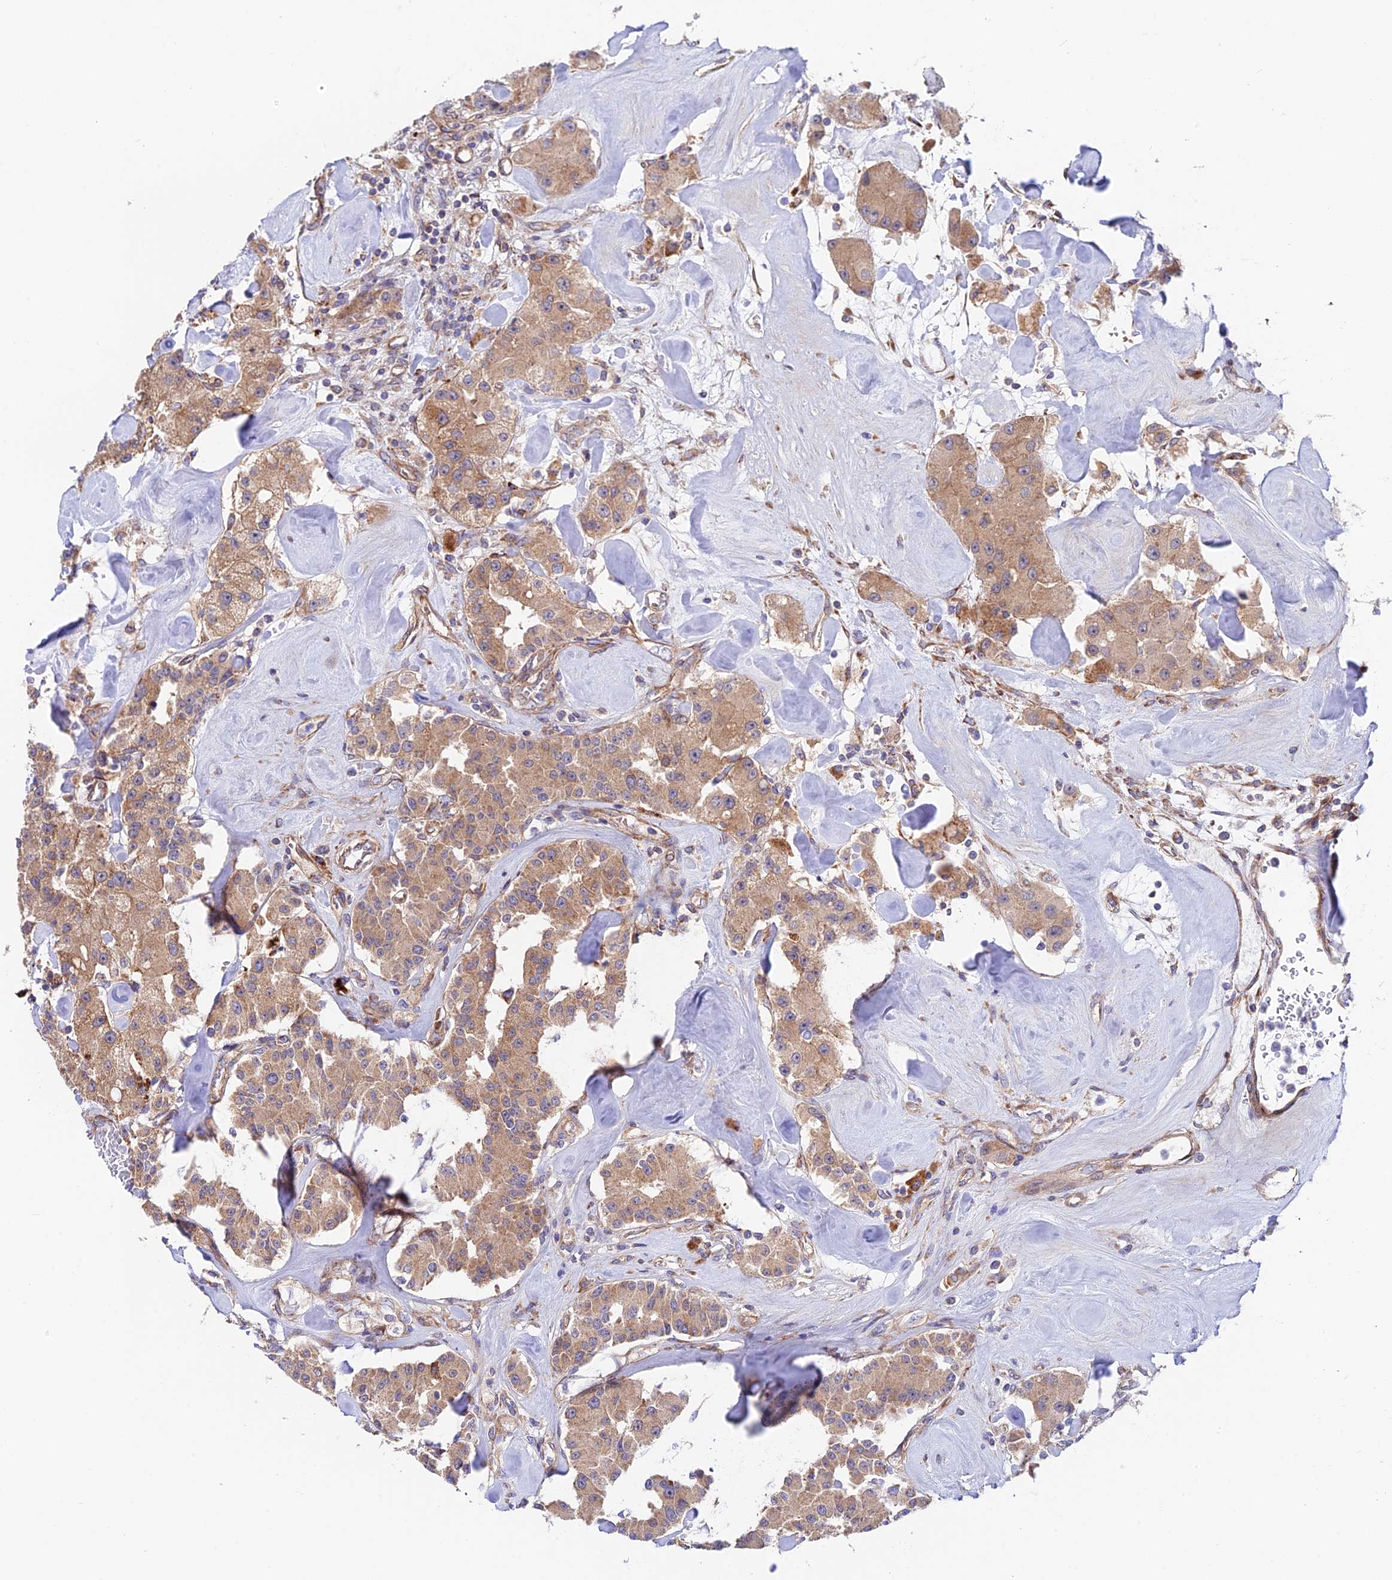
{"staining": {"intensity": "moderate", "quantity": ">75%", "location": "cytoplasmic/membranous"}, "tissue": "carcinoid", "cell_type": "Tumor cells", "image_type": "cancer", "snomed": [{"axis": "morphology", "description": "Carcinoid, malignant, NOS"}, {"axis": "topography", "description": "Pancreas"}], "caption": "Protein analysis of carcinoid tissue displays moderate cytoplasmic/membranous expression in about >75% of tumor cells.", "gene": "VPS13C", "patient": {"sex": "male", "age": 41}}